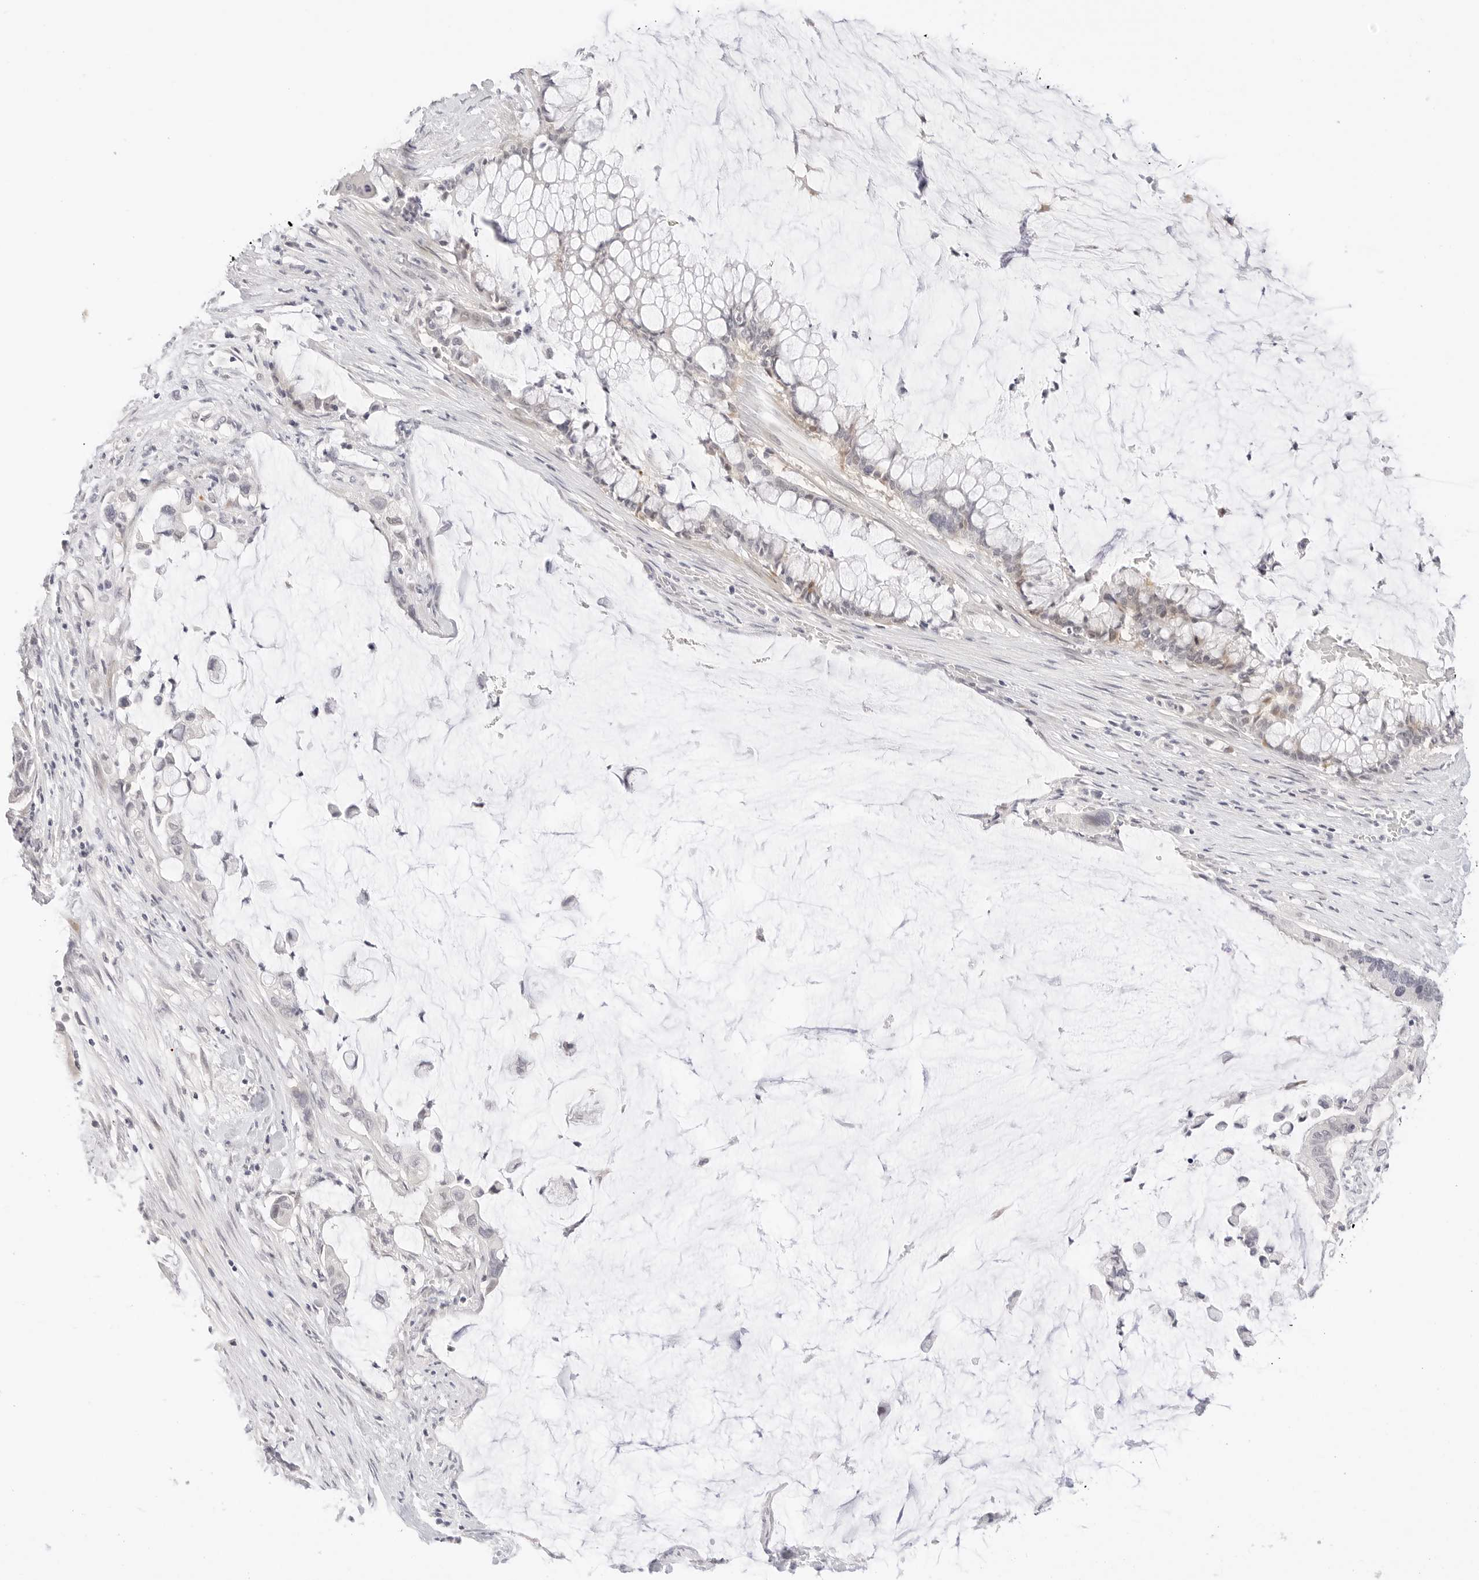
{"staining": {"intensity": "weak", "quantity": "<25%", "location": "cytoplasmic/membranous"}, "tissue": "pancreatic cancer", "cell_type": "Tumor cells", "image_type": "cancer", "snomed": [{"axis": "morphology", "description": "Adenocarcinoma, NOS"}, {"axis": "topography", "description": "Pancreas"}], "caption": "Tumor cells are negative for protein expression in human pancreatic cancer.", "gene": "XKR4", "patient": {"sex": "male", "age": 41}}